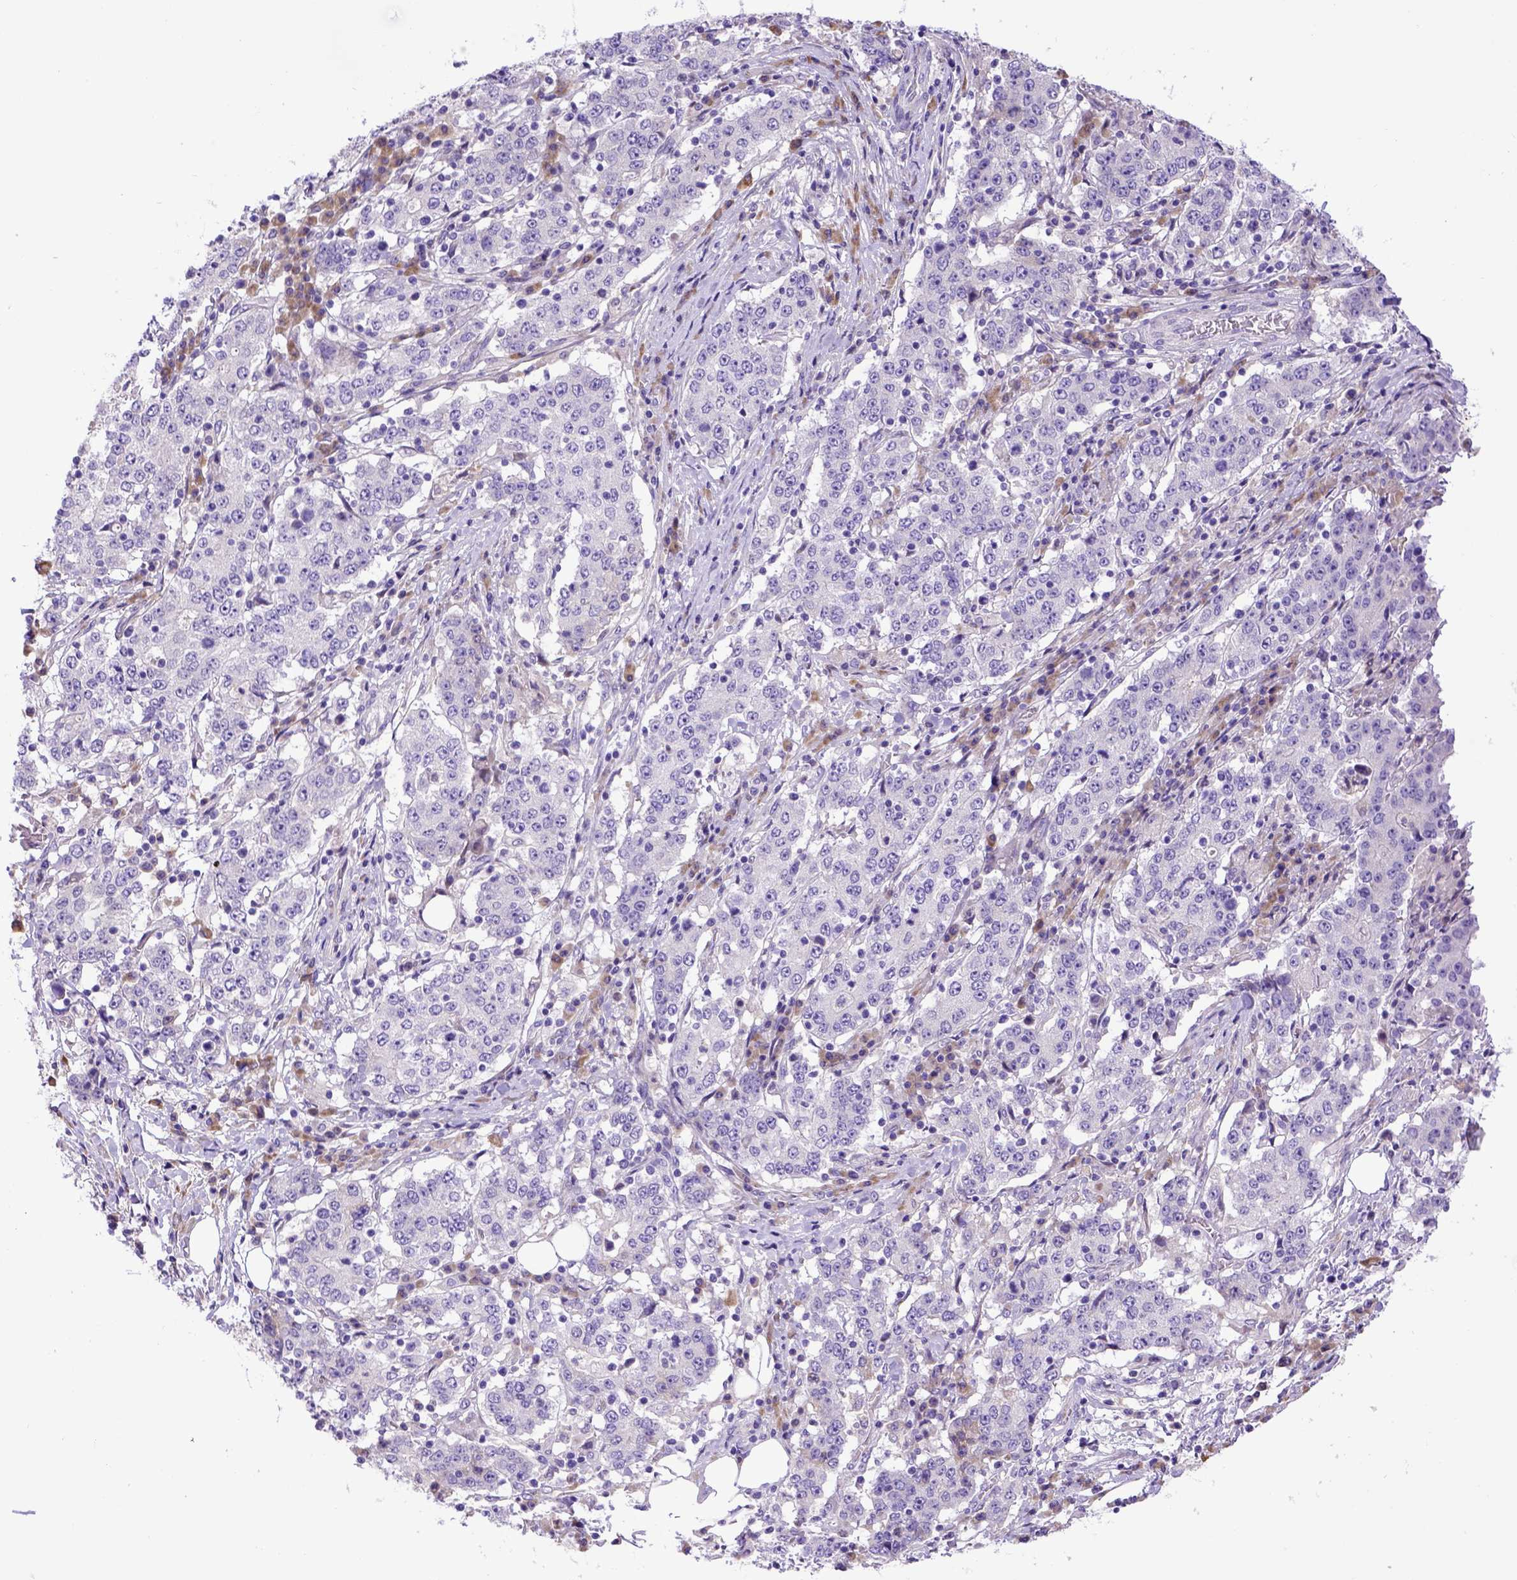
{"staining": {"intensity": "negative", "quantity": "none", "location": "none"}, "tissue": "stomach cancer", "cell_type": "Tumor cells", "image_type": "cancer", "snomed": [{"axis": "morphology", "description": "Adenocarcinoma, NOS"}, {"axis": "topography", "description": "Stomach"}], "caption": "A high-resolution photomicrograph shows IHC staining of adenocarcinoma (stomach), which demonstrates no significant positivity in tumor cells.", "gene": "CFAP300", "patient": {"sex": "male", "age": 59}}